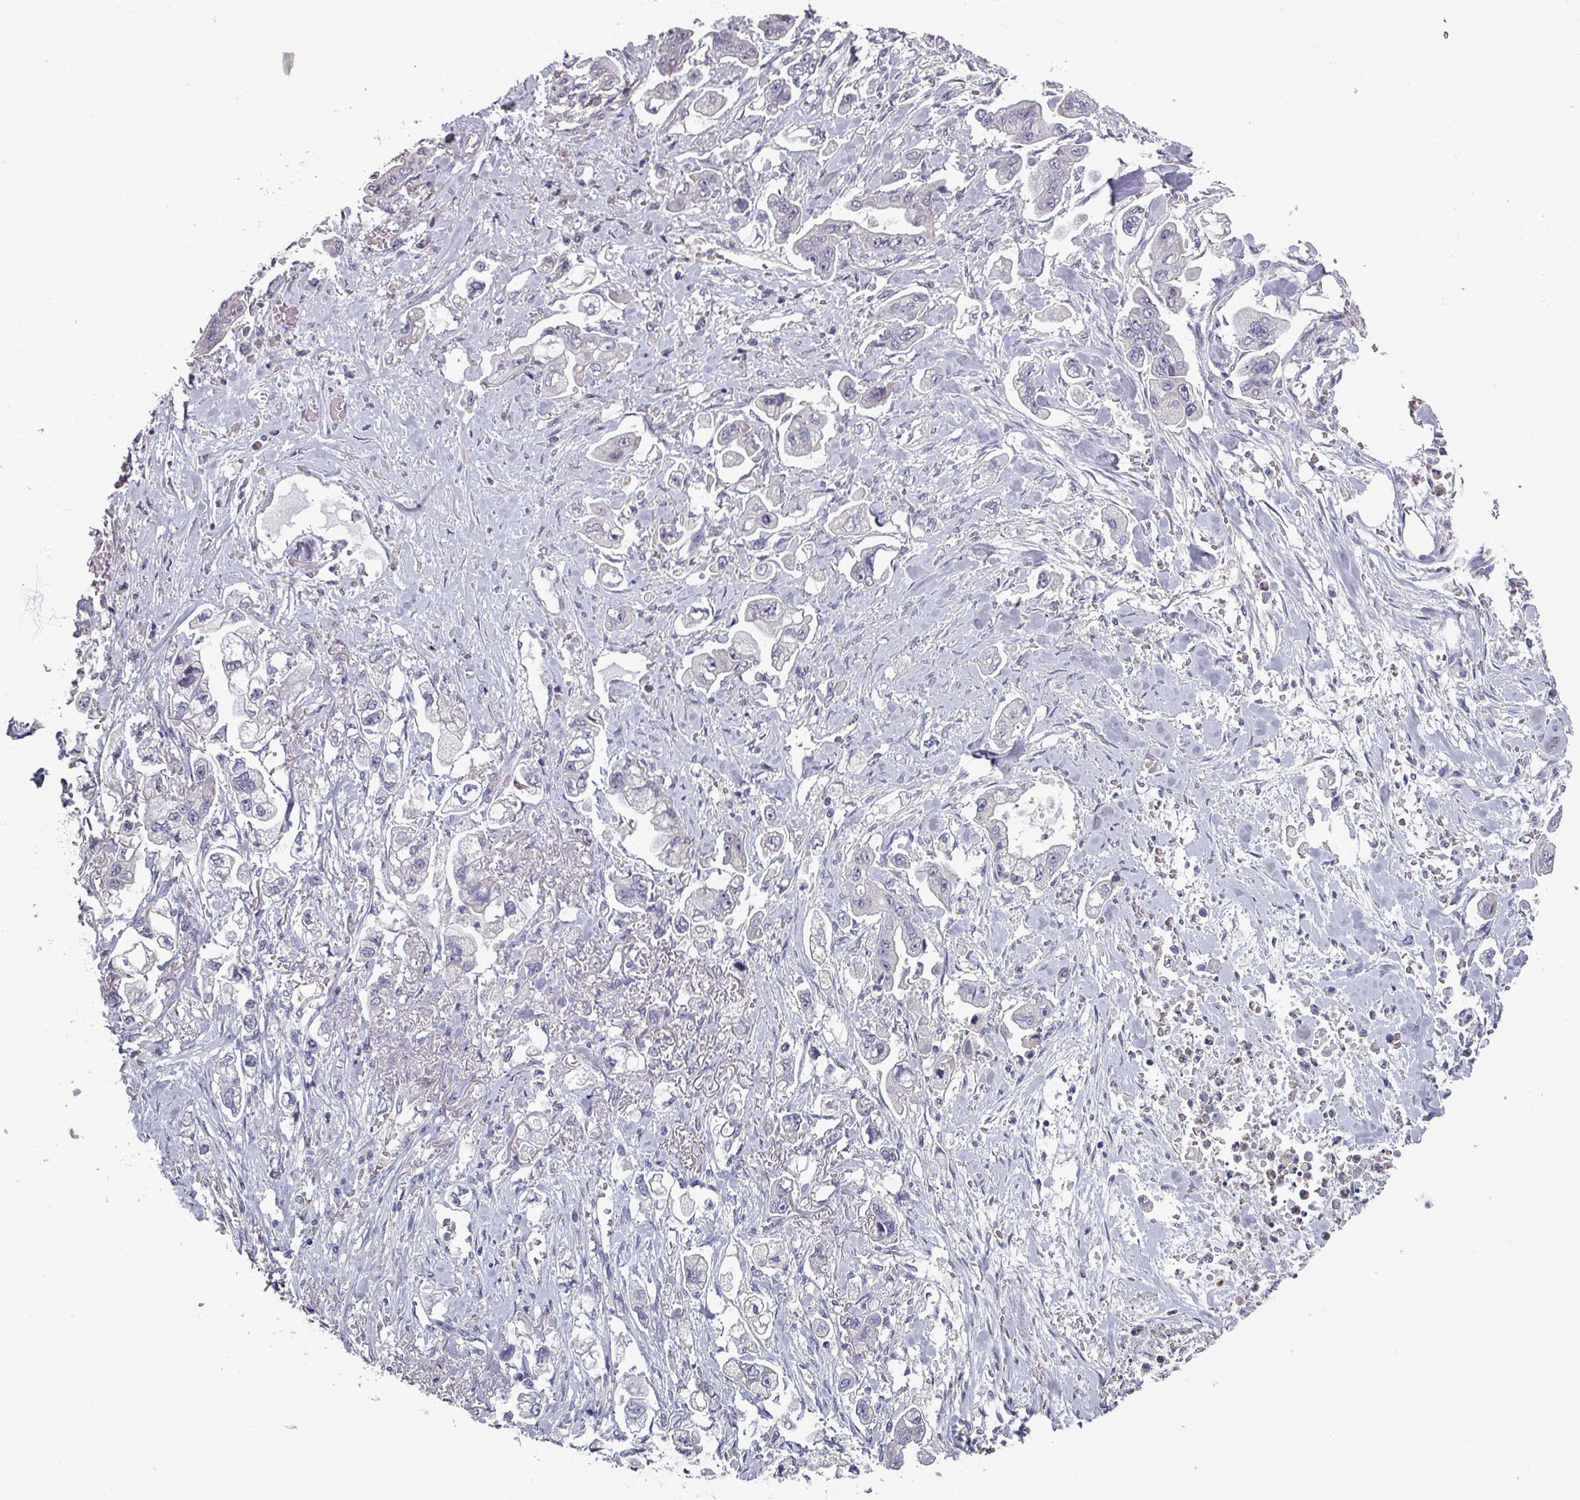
{"staining": {"intensity": "negative", "quantity": "none", "location": "none"}, "tissue": "stomach cancer", "cell_type": "Tumor cells", "image_type": "cancer", "snomed": [{"axis": "morphology", "description": "Adenocarcinoma, NOS"}, {"axis": "topography", "description": "Stomach"}], "caption": "The micrograph exhibits no staining of tumor cells in stomach cancer (adenocarcinoma).", "gene": "PRAMEF8", "patient": {"sex": "male", "age": 62}}